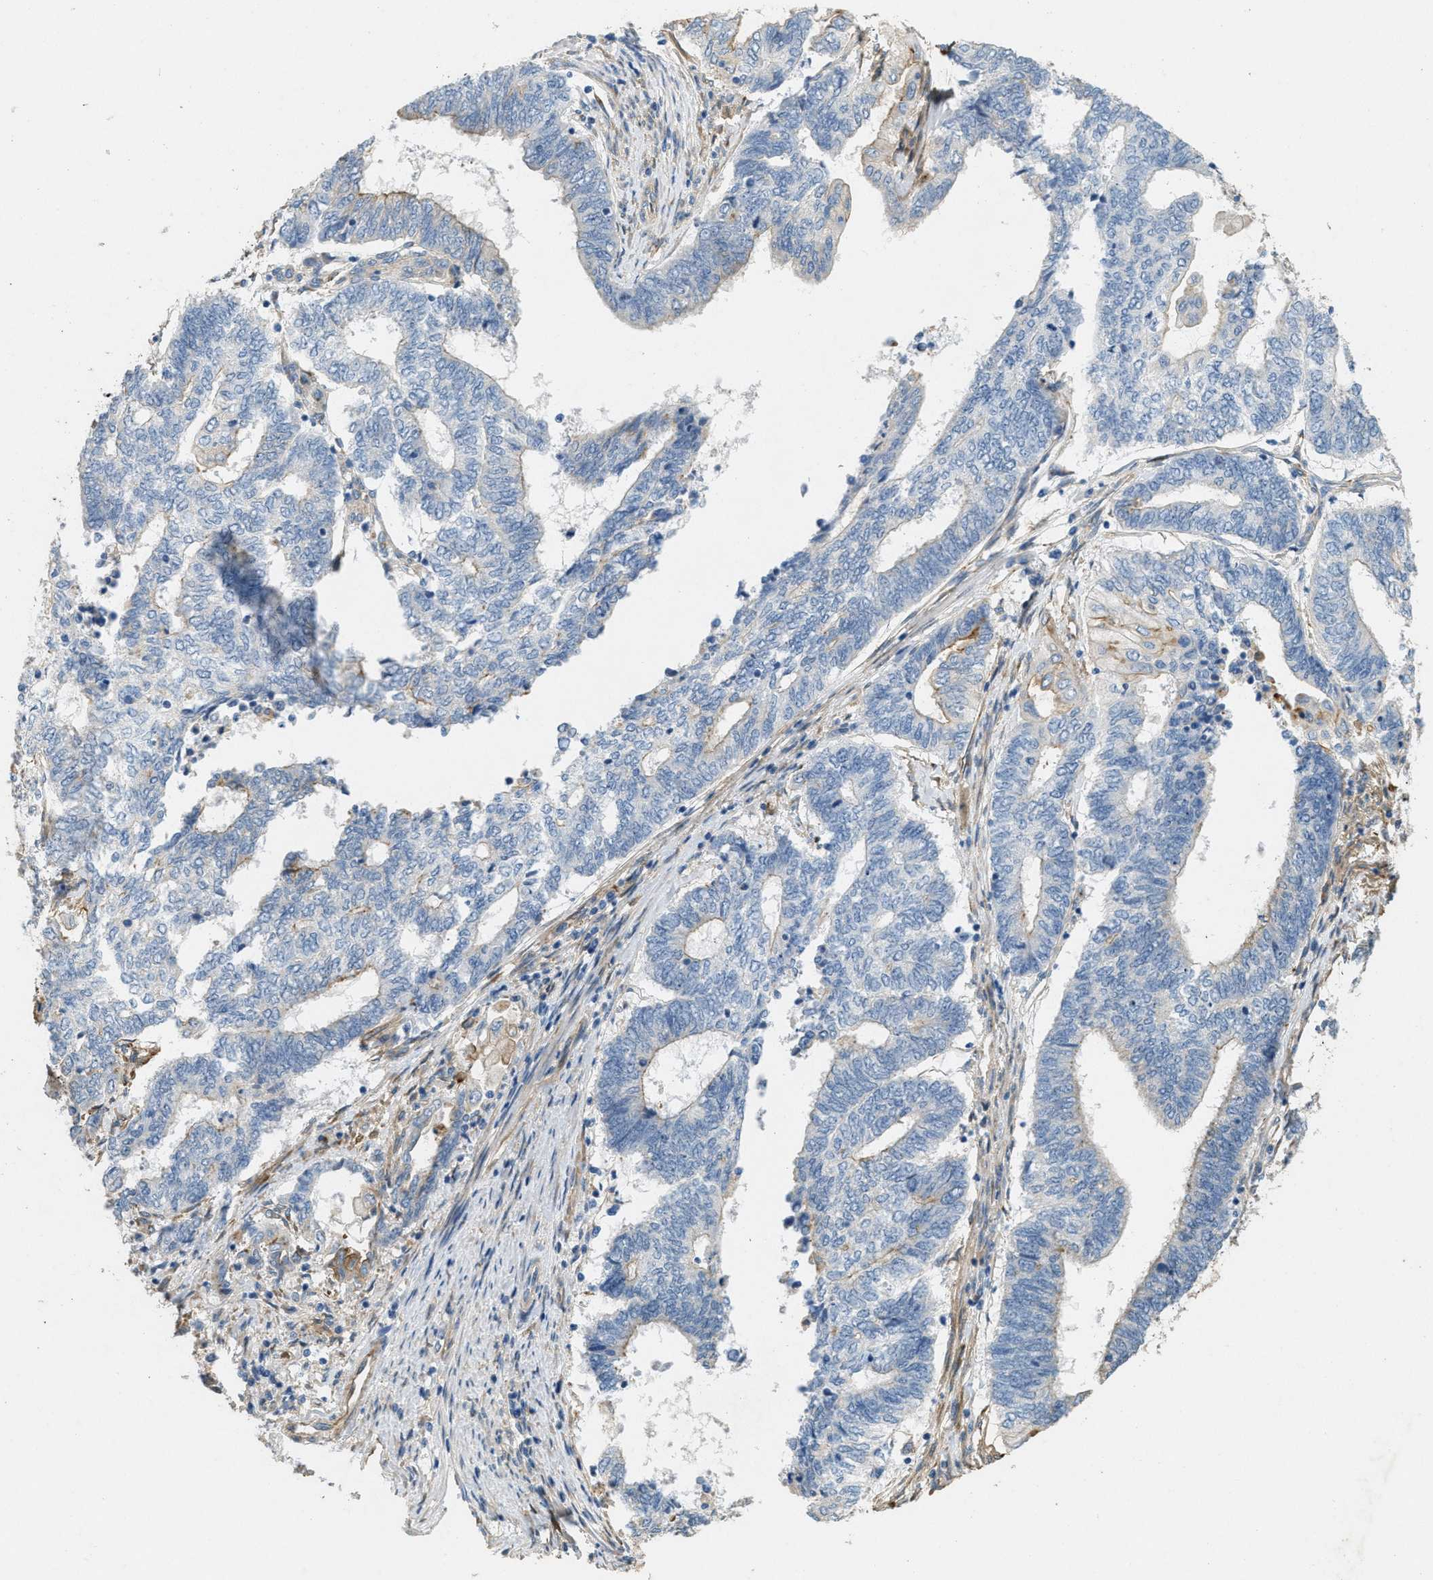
{"staining": {"intensity": "negative", "quantity": "none", "location": "none"}, "tissue": "endometrial cancer", "cell_type": "Tumor cells", "image_type": "cancer", "snomed": [{"axis": "morphology", "description": "Adenocarcinoma, NOS"}, {"axis": "topography", "description": "Uterus"}, {"axis": "topography", "description": "Endometrium"}], "caption": "Image shows no significant protein staining in tumor cells of adenocarcinoma (endometrial).", "gene": "ADCY5", "patient": {"sex": "female", "age": 70}}